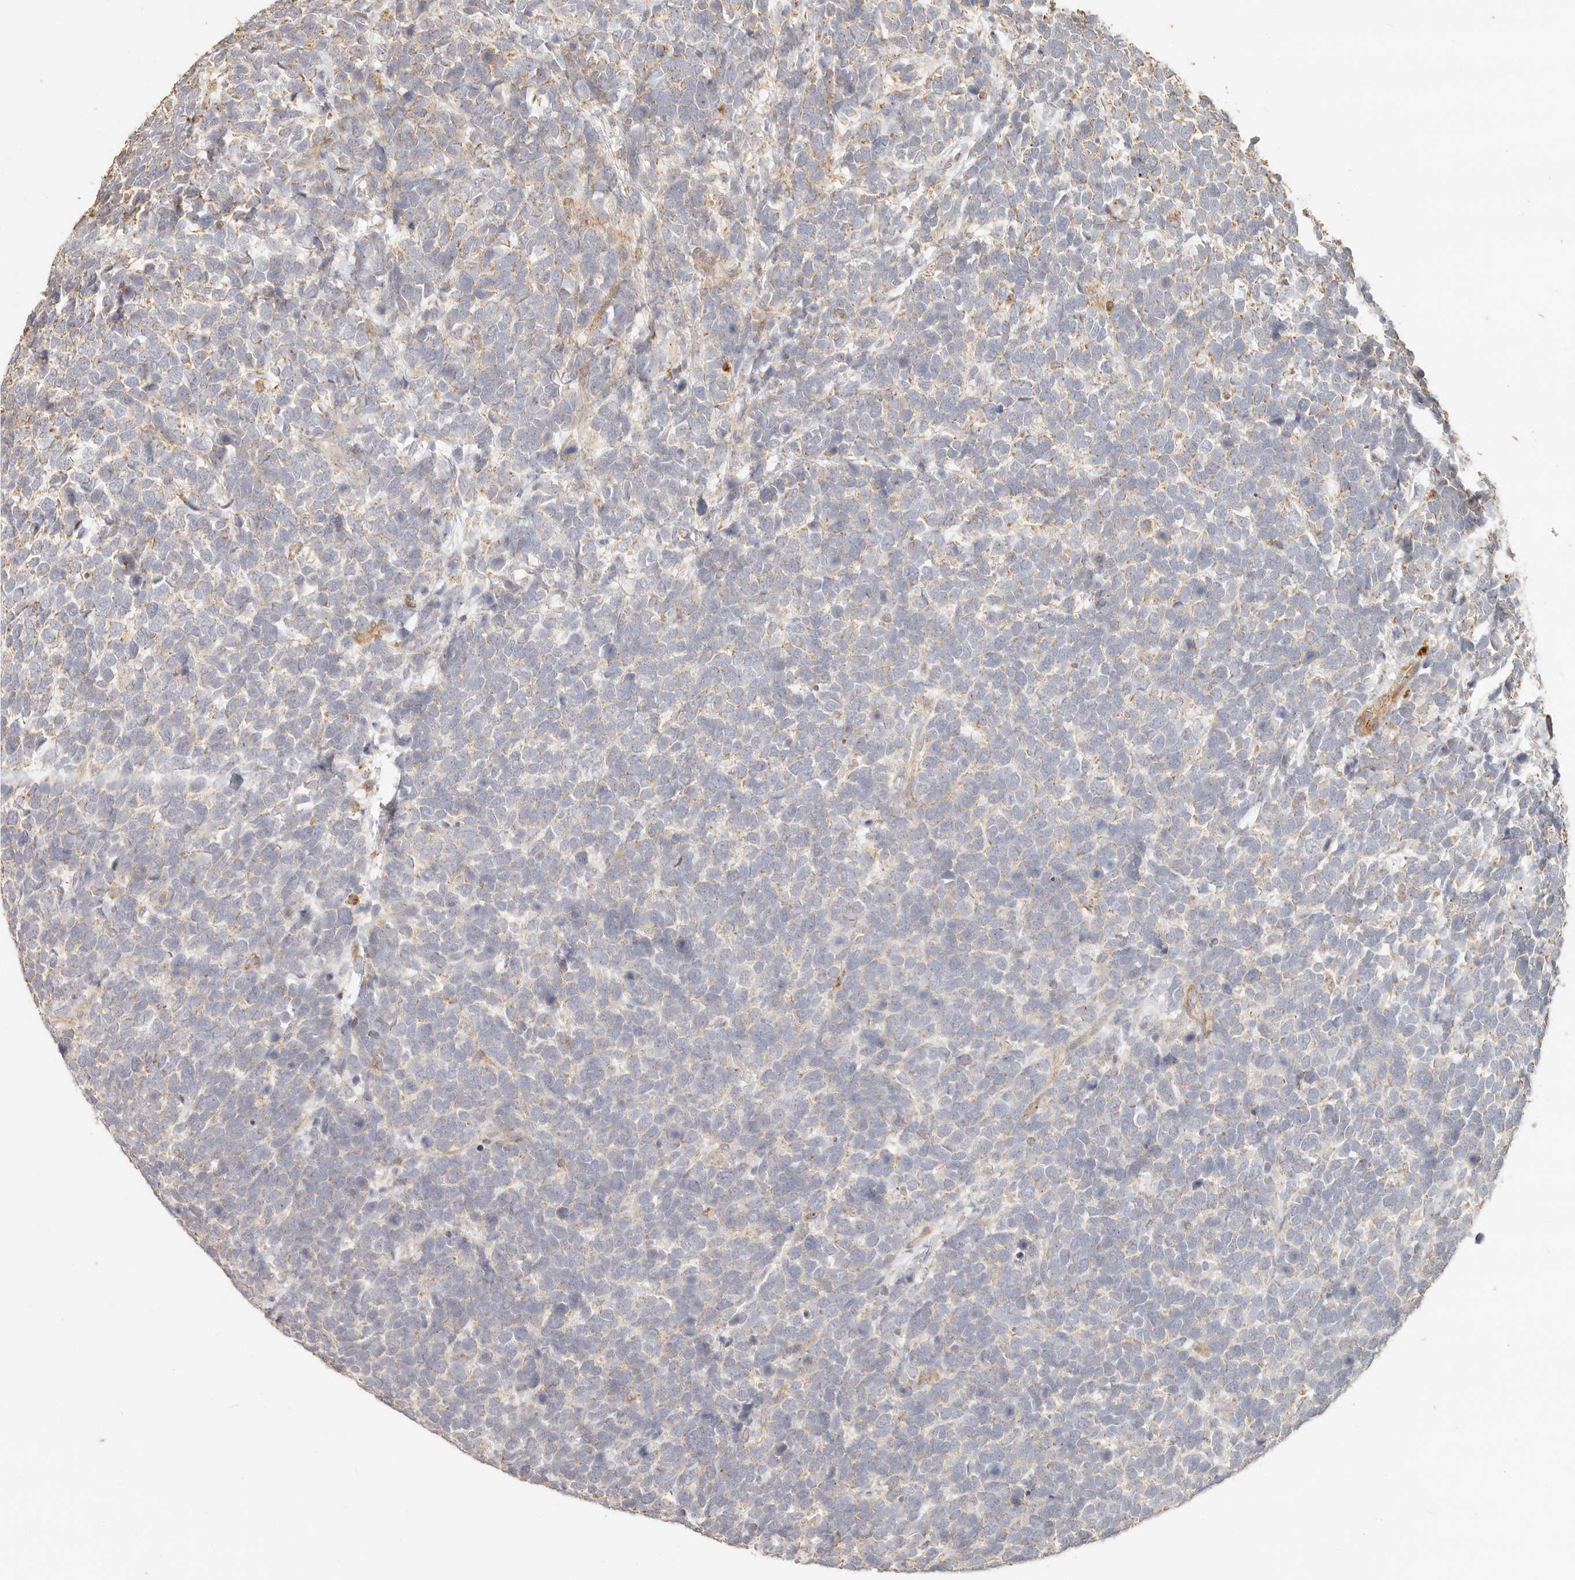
{"staining": {"intensity": "weak", "quantity": "25%-75%", "location": "cytoplasmic/membranous"}, "tissue": "urothelial cancer", "cell_type": "Tumor cells", "image_type": "cancer", "snomed": [{"axis": "morphology", "description": "Urothelial carcinoma, High grade"}, {"axis": "topography", "description": "Urinary bladder"}], "caption": "Immunohistochemical staining of high-grade urothelial carcinoma exhibits low levels of weak cytoplasmic/membranous protein positivity in approximately 25%-75% of tumor cells.", "gene": "PTPN22", "patient": {"sex": "female", "age": 82}}